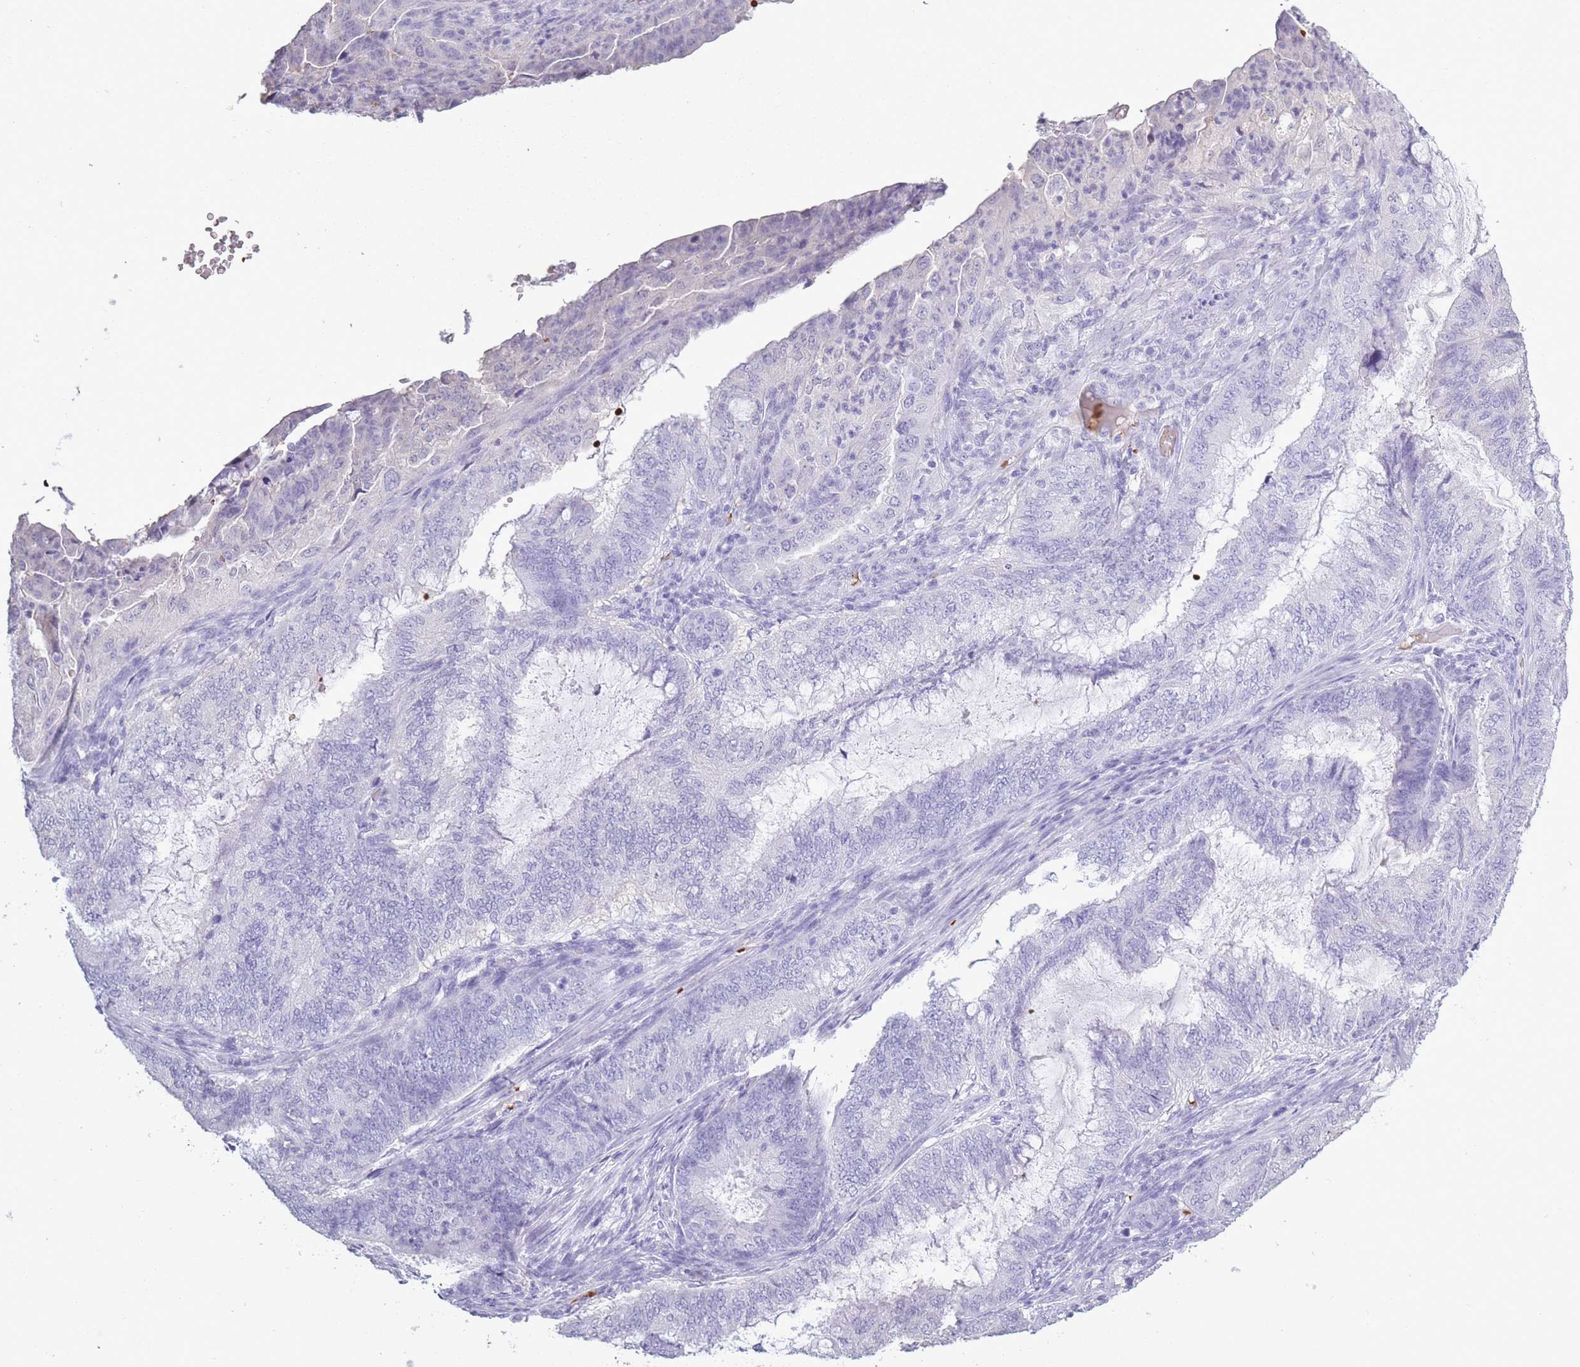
{"staining": {"intensity": "negative", "quantity": "none", "location": "none"}, "tissue": "endometrial cancer", "cell_type": "Tumor cells", "image_type": "cancer", "snomed": [{"axis": "morphology", "description": "Adenocarcinoma, NOS"}, {"axis": "topography", "description": "Endometrium"}], "caption": "Tumor cells are negative for brown protein staining in endometrial adenocarcinoma. The staining was performed using DAB (3,3'-diaminobenzidine) to visualize the protein expression in brown, while the nuclei were stained in blue with hematoxylin (Magnification: 20x).", "gene": "OR7C1", "patient": {"sex": "female", "age": 51}}